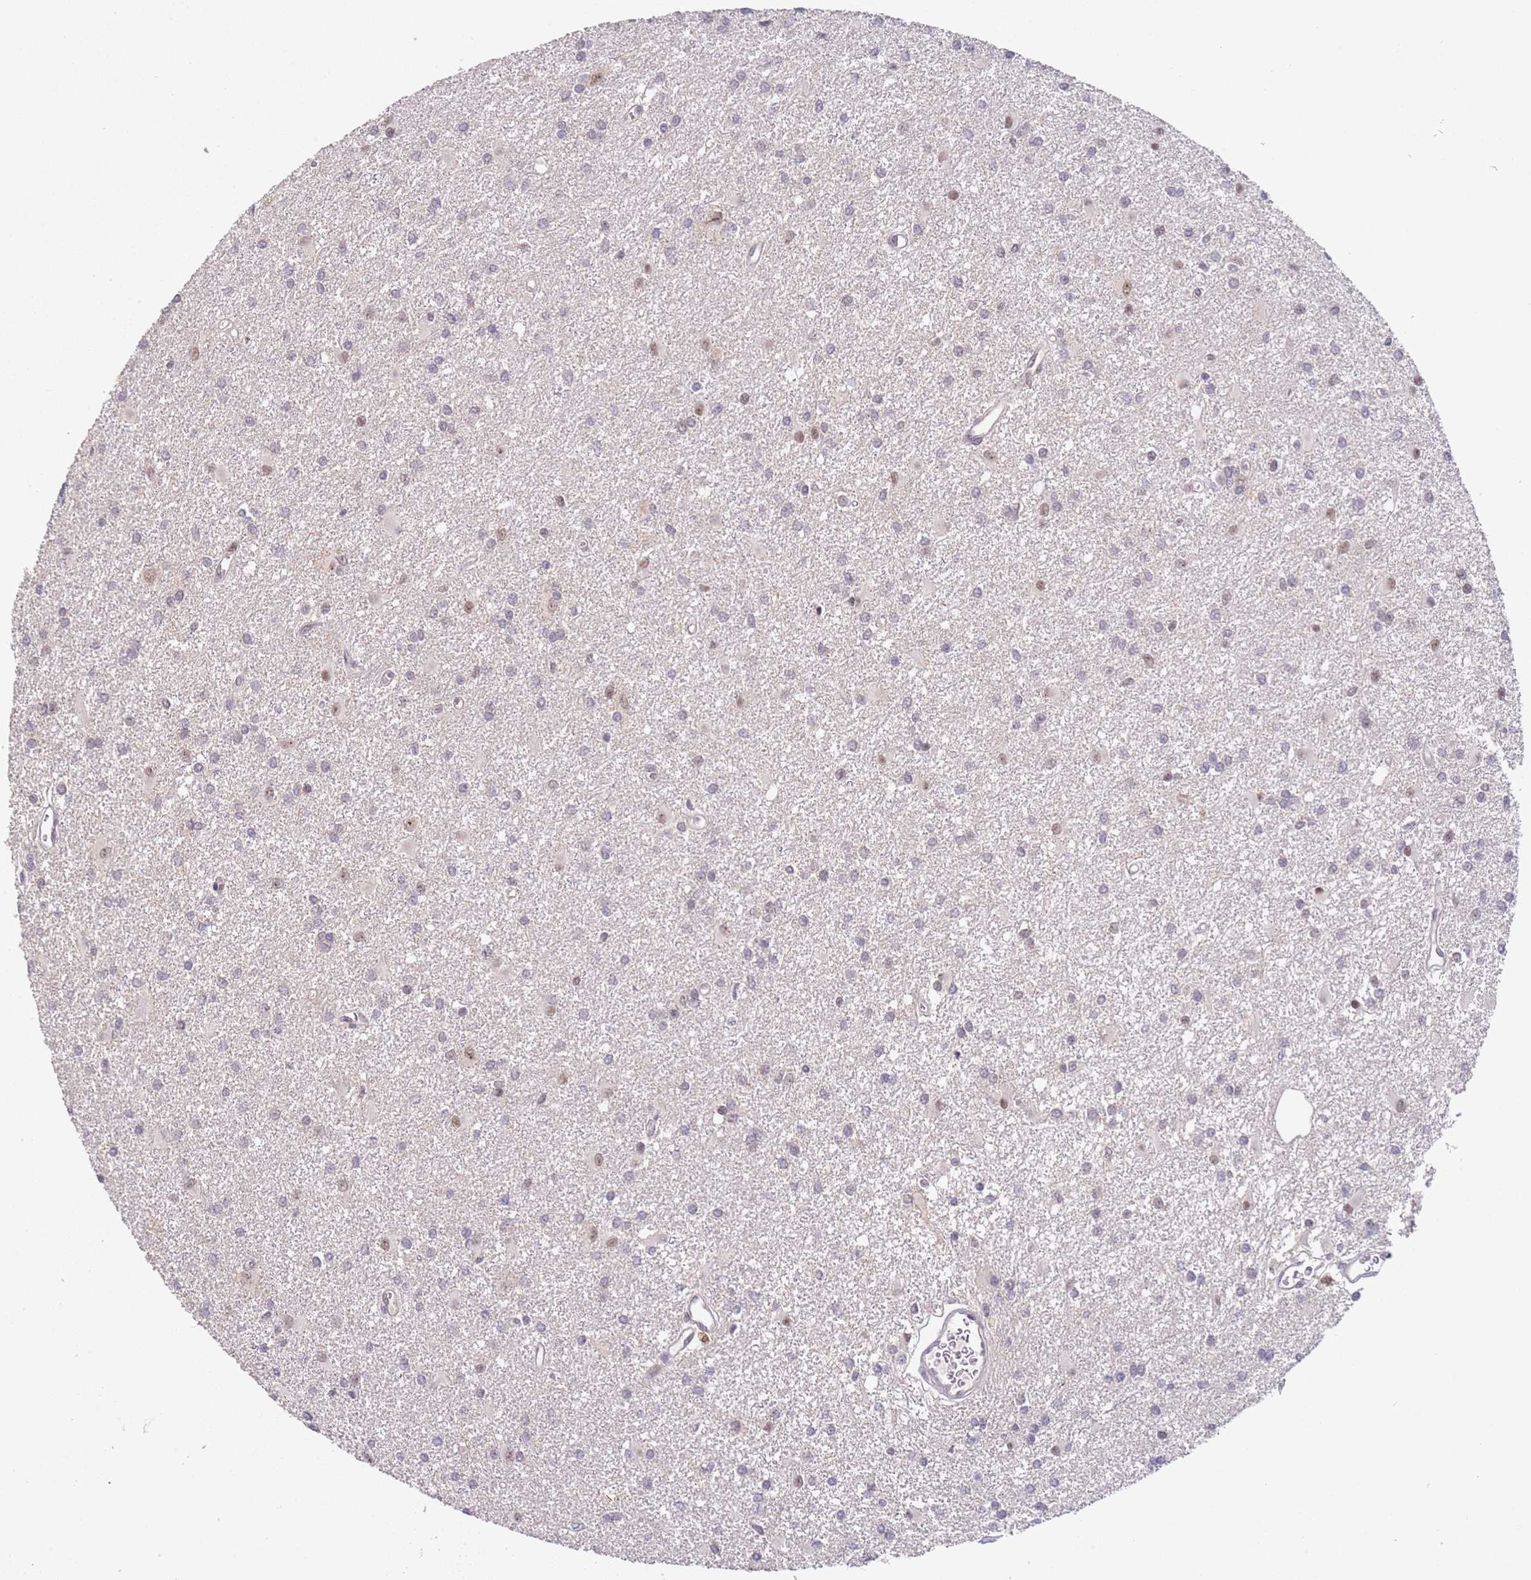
{"staining": {"intensity": "weak", "quantity": "<25%", "location": "nuclear"}, "tissue": "glioma", "cell_type": "Tumor cells", "image_type": "cancer", "snomed": [{"axis": "morphology", "description": "Glioma, malignant, High grade"}, {"axis": "topography", "description": "Brain"}], "caption": "Tumor cells are negative for brown protein staining in glioma.", "gene": "LGALSL", "patient": {"sex": "female", "age": 50}}